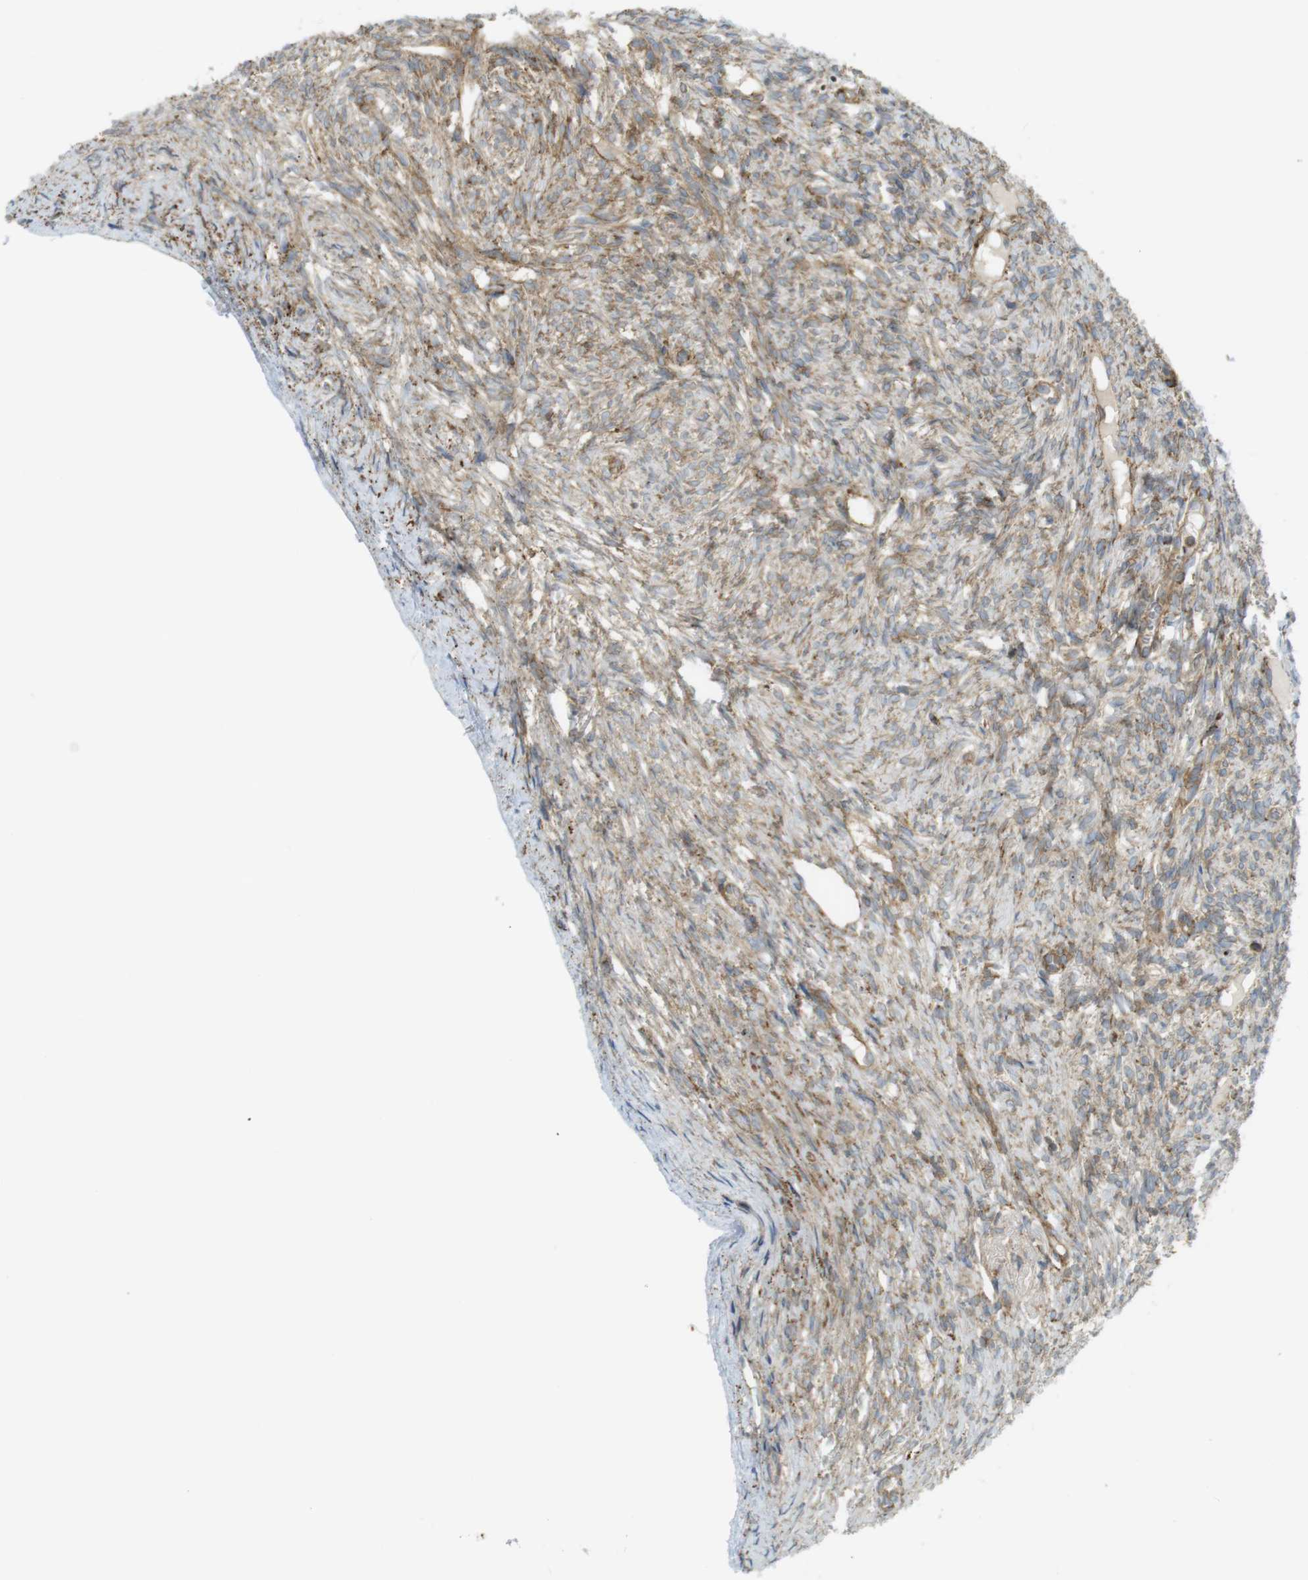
{"staining": {"intensity": "weak", "quantity": ">75%", "location": "cytoplasmic/membranous"}, "tissue": "ovary", "cell_type": "Follicle cells", "image_type": "normal", "snomed": [{"axis": "morphology", "description": "Normal tissue, NOS"}, {"axis": "topography", "description": "Ovary"}], "caption": "A high-resolution micrograph shows IHC staining of benign ovary, which displays weak cytoplasmic/membranous expression in approximately >75% of follicle cells.", "gene": "MBOAT2", "patient": {"sex": "female", "age": 33}}